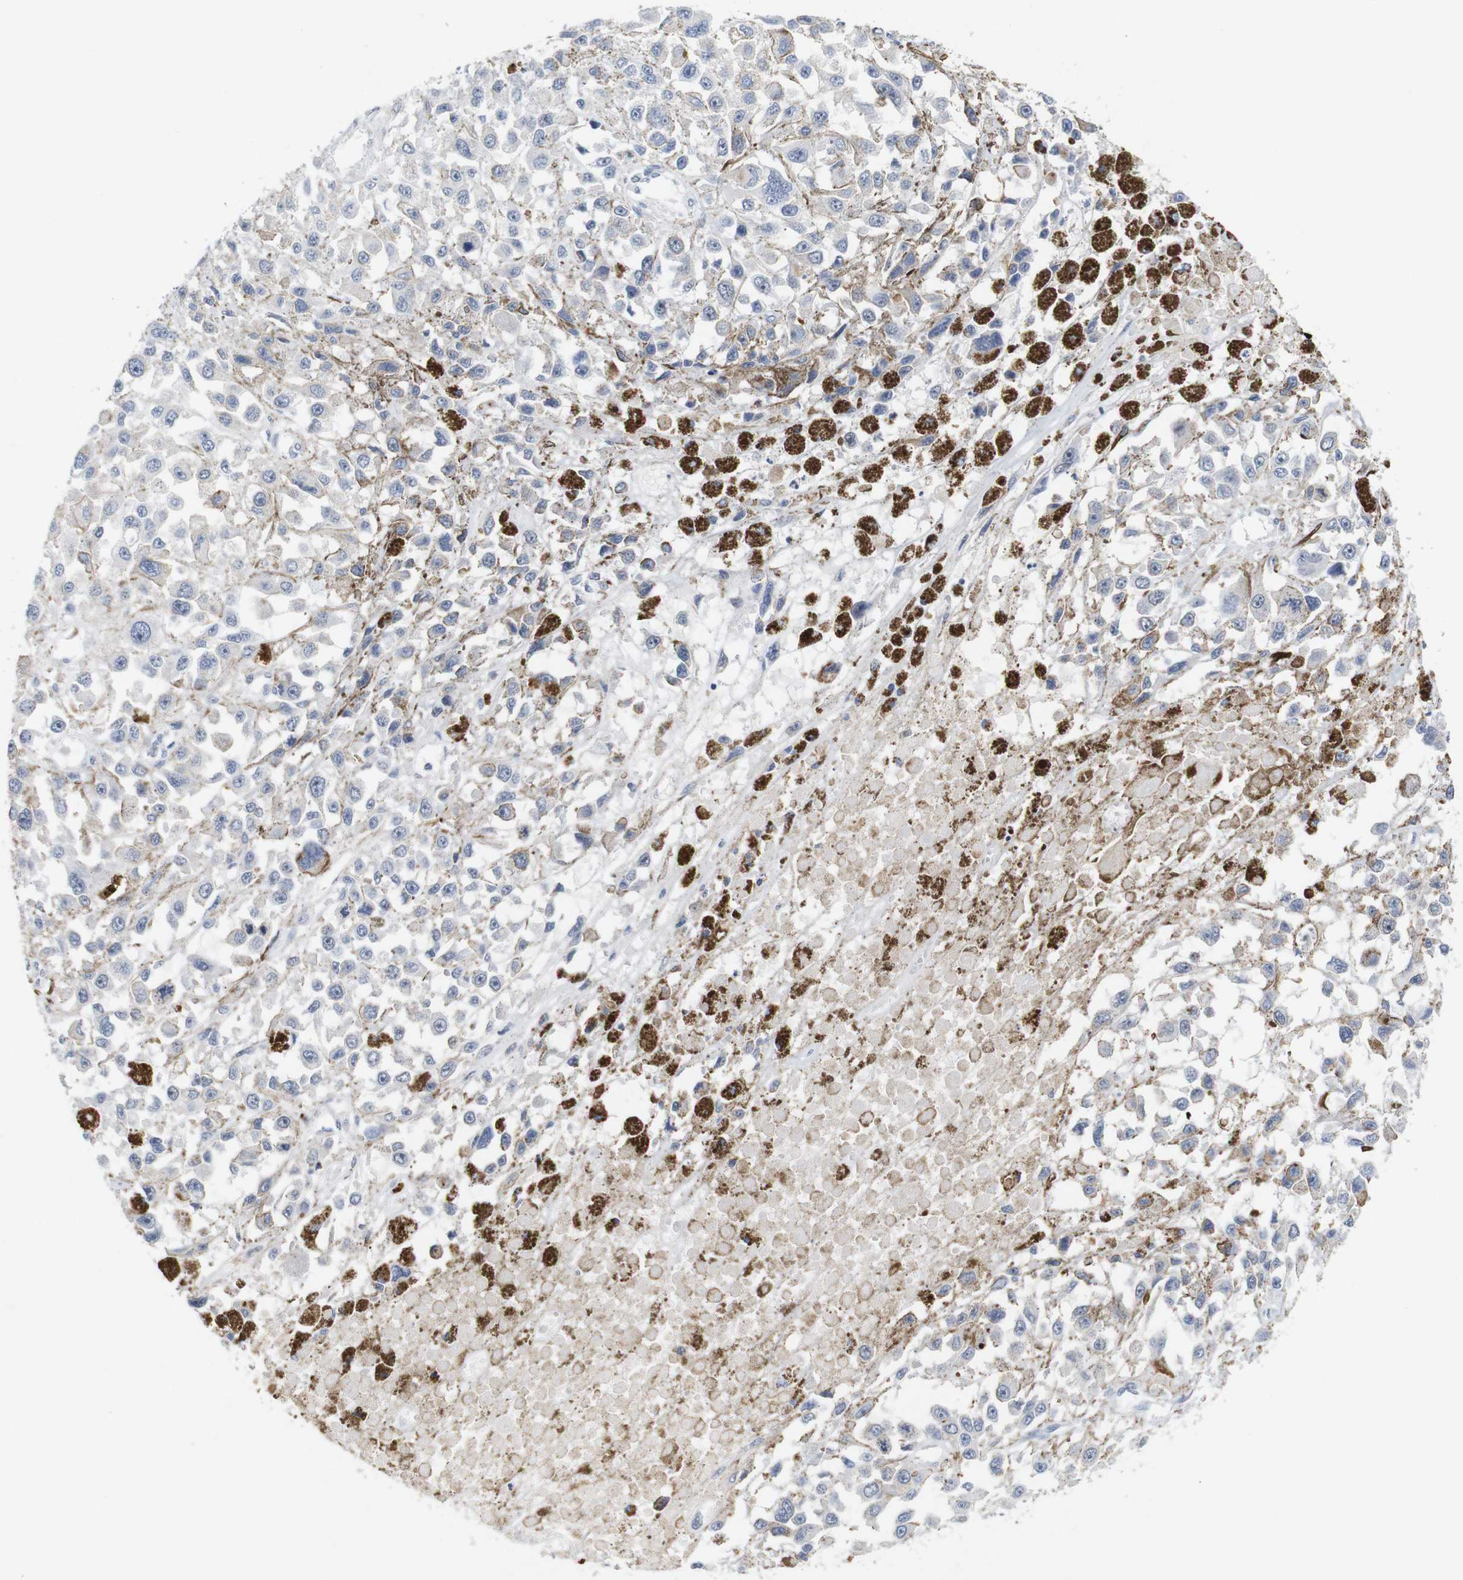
{"staining": {"intensity": "moderate", "quantity": "<25%", "location": "cytoplasmic/membranous"}, "tissue": "melanoma", "cell_type": "Tumor cells", "image_type": "cancer", "snomed": [{"axis": "morphology", "description": "Malignant melanoma, Metastatic site"}, {"axis": "topography", "description": "Lymph node"}], "caption": "Melanoma stained with DAB (3,3'-diaminobenzidine) immunohistochemistry (IHC) shows low levels of moderate cytoplasmic/membranous expression in approximately <25% of tumor cells. The protein is shown in brown color, while the nuclei are stained blue.", "gene": "CYB561", "patient": {"sex": "male", "age": 59}}